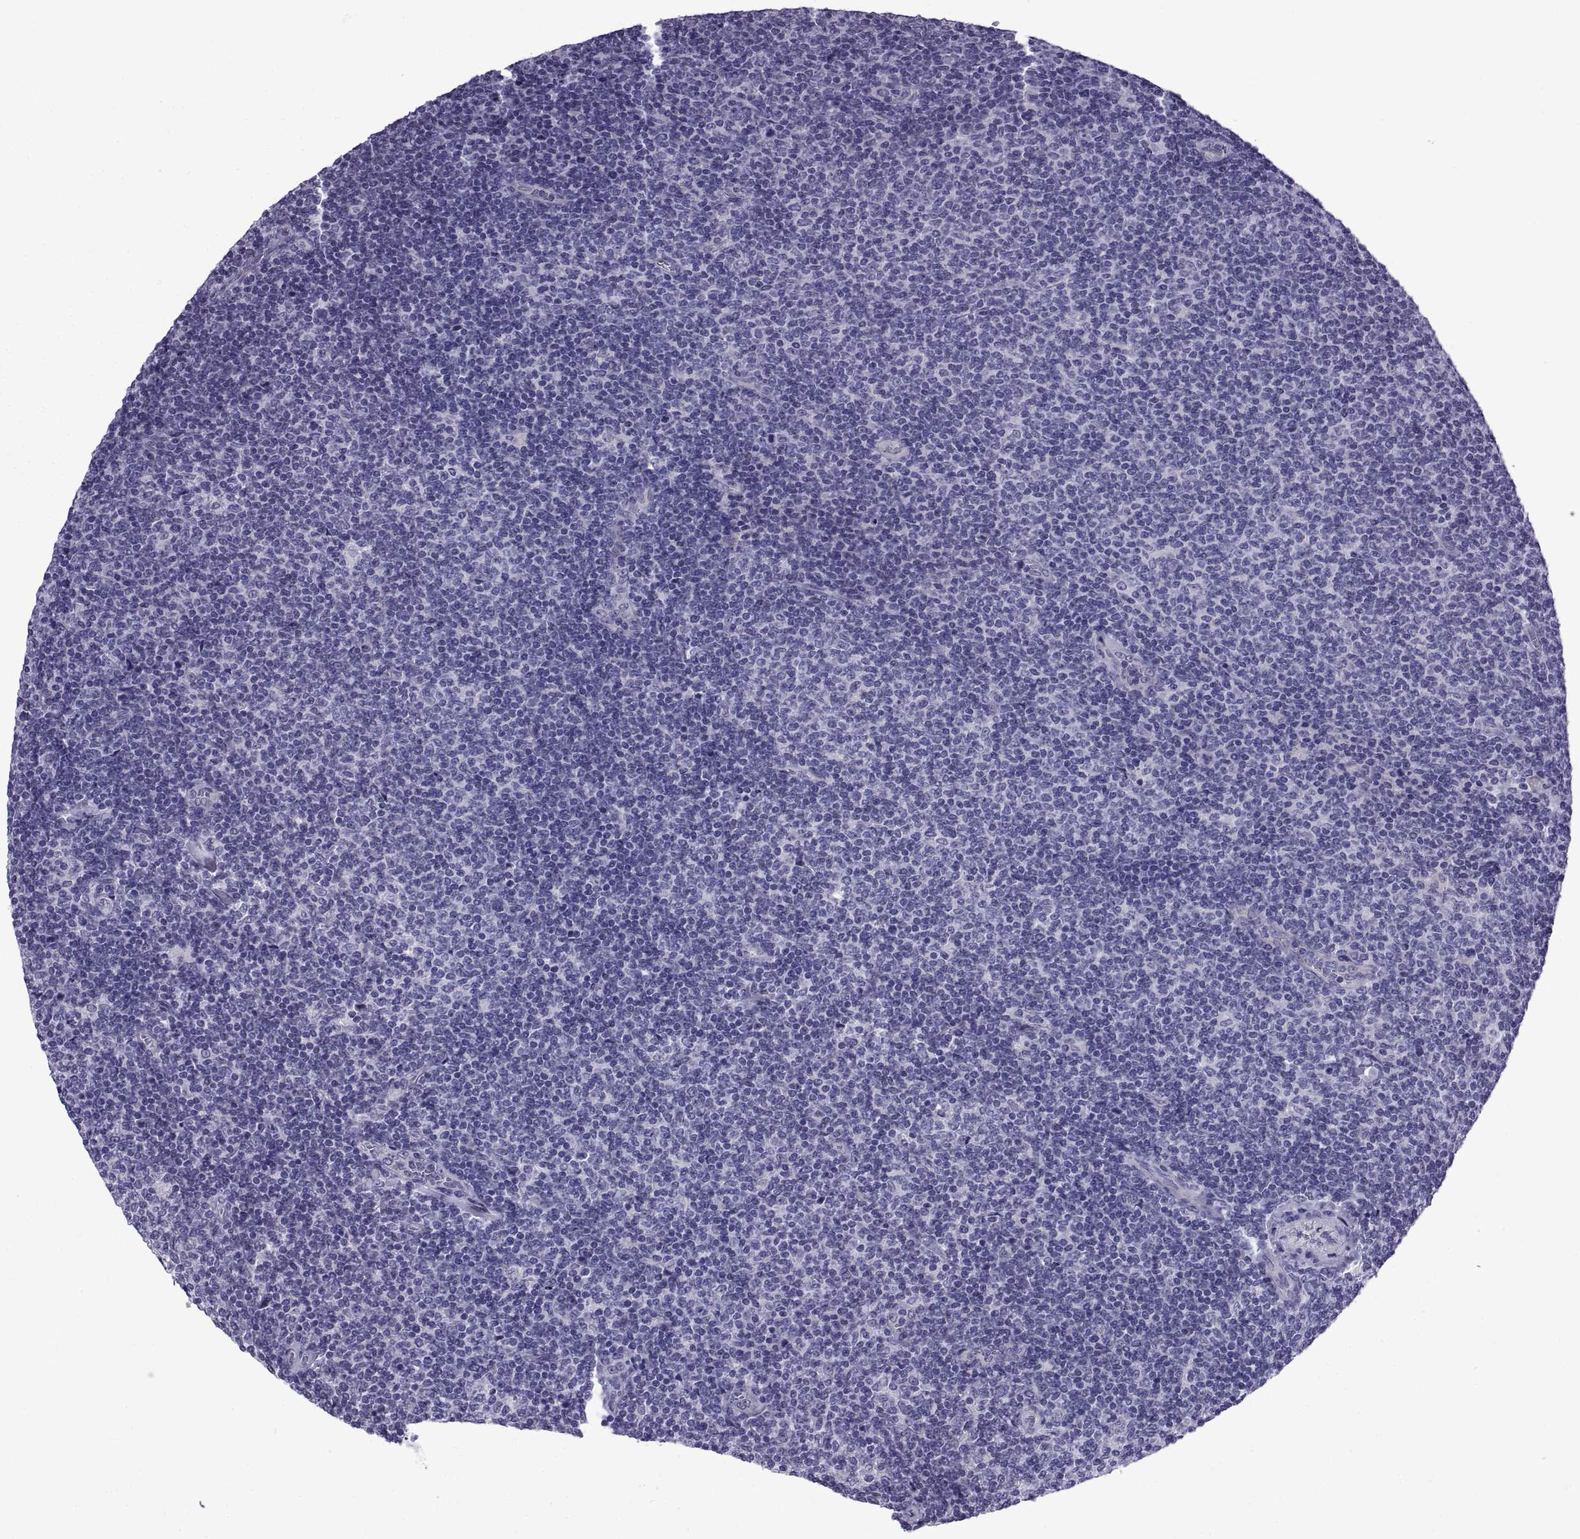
{"staining": {"intensity": "negative", "quantity": "none", "location": "none"}, "tissue": "lymphoma", "cell_type": "Tumor cells", "image_type": "cancer", "snomed": [{"axis": "morphology", "description": "Malignant lymphoma, non-Hodgkin's type, Low grade"}, {"axis": "topography", "description": "Lymph node"}], "caption": "An immunohistochemistry micrograph of malignant lymphoma, non-Hodgkin's type (low-grade) is shown. There is no staining in tumor cells of malignant lymphoma, non-Hodgkin's type (low-grade).", "gene": "SPDYE1", "patient": {"sex": "male", "age": 52}}